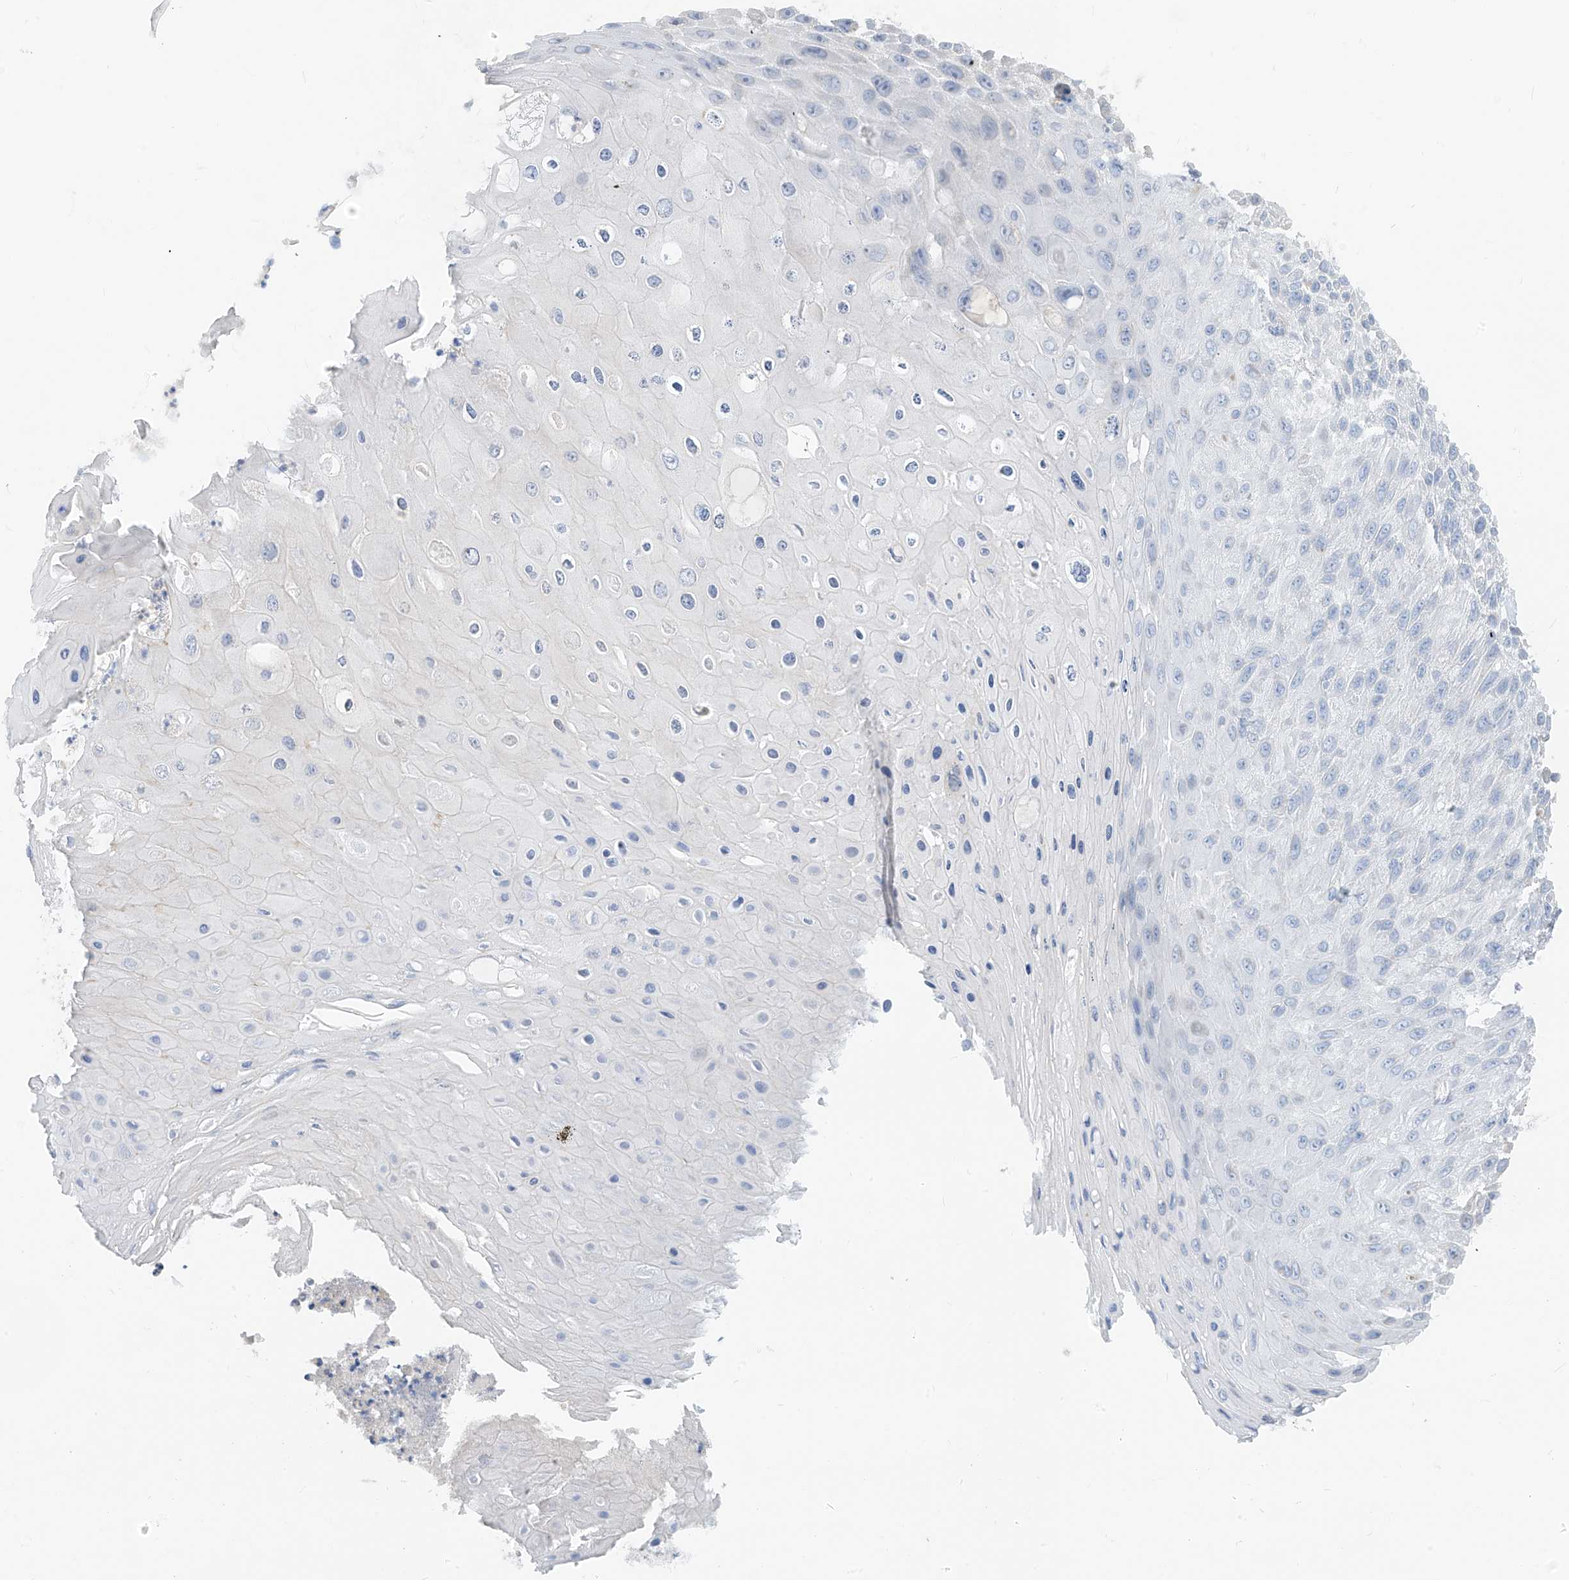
{"staining": {"intensity": "negative", "quantity": "none", "location": "none"}, "tissue": "skin cancer", "cell_type": "Tumor cells", "image_type": "cancer", "snomed": [{"axis": "morphology", "description": "Squamous cell carcinoma, NOS"}, {"axis": "topography", "description": "Skin"}], "caption": "Protein analysis of skin squamous cell carcinoma shows no significant positivity in tumor cells. The staining was performed using DAB to visualize the protein expression in brown, while the nuclei were stained in blue with hematoxylin (Magnification: 20x).", "gene": "ZNF404", "patient": {"sex": "female", "age": 88}}